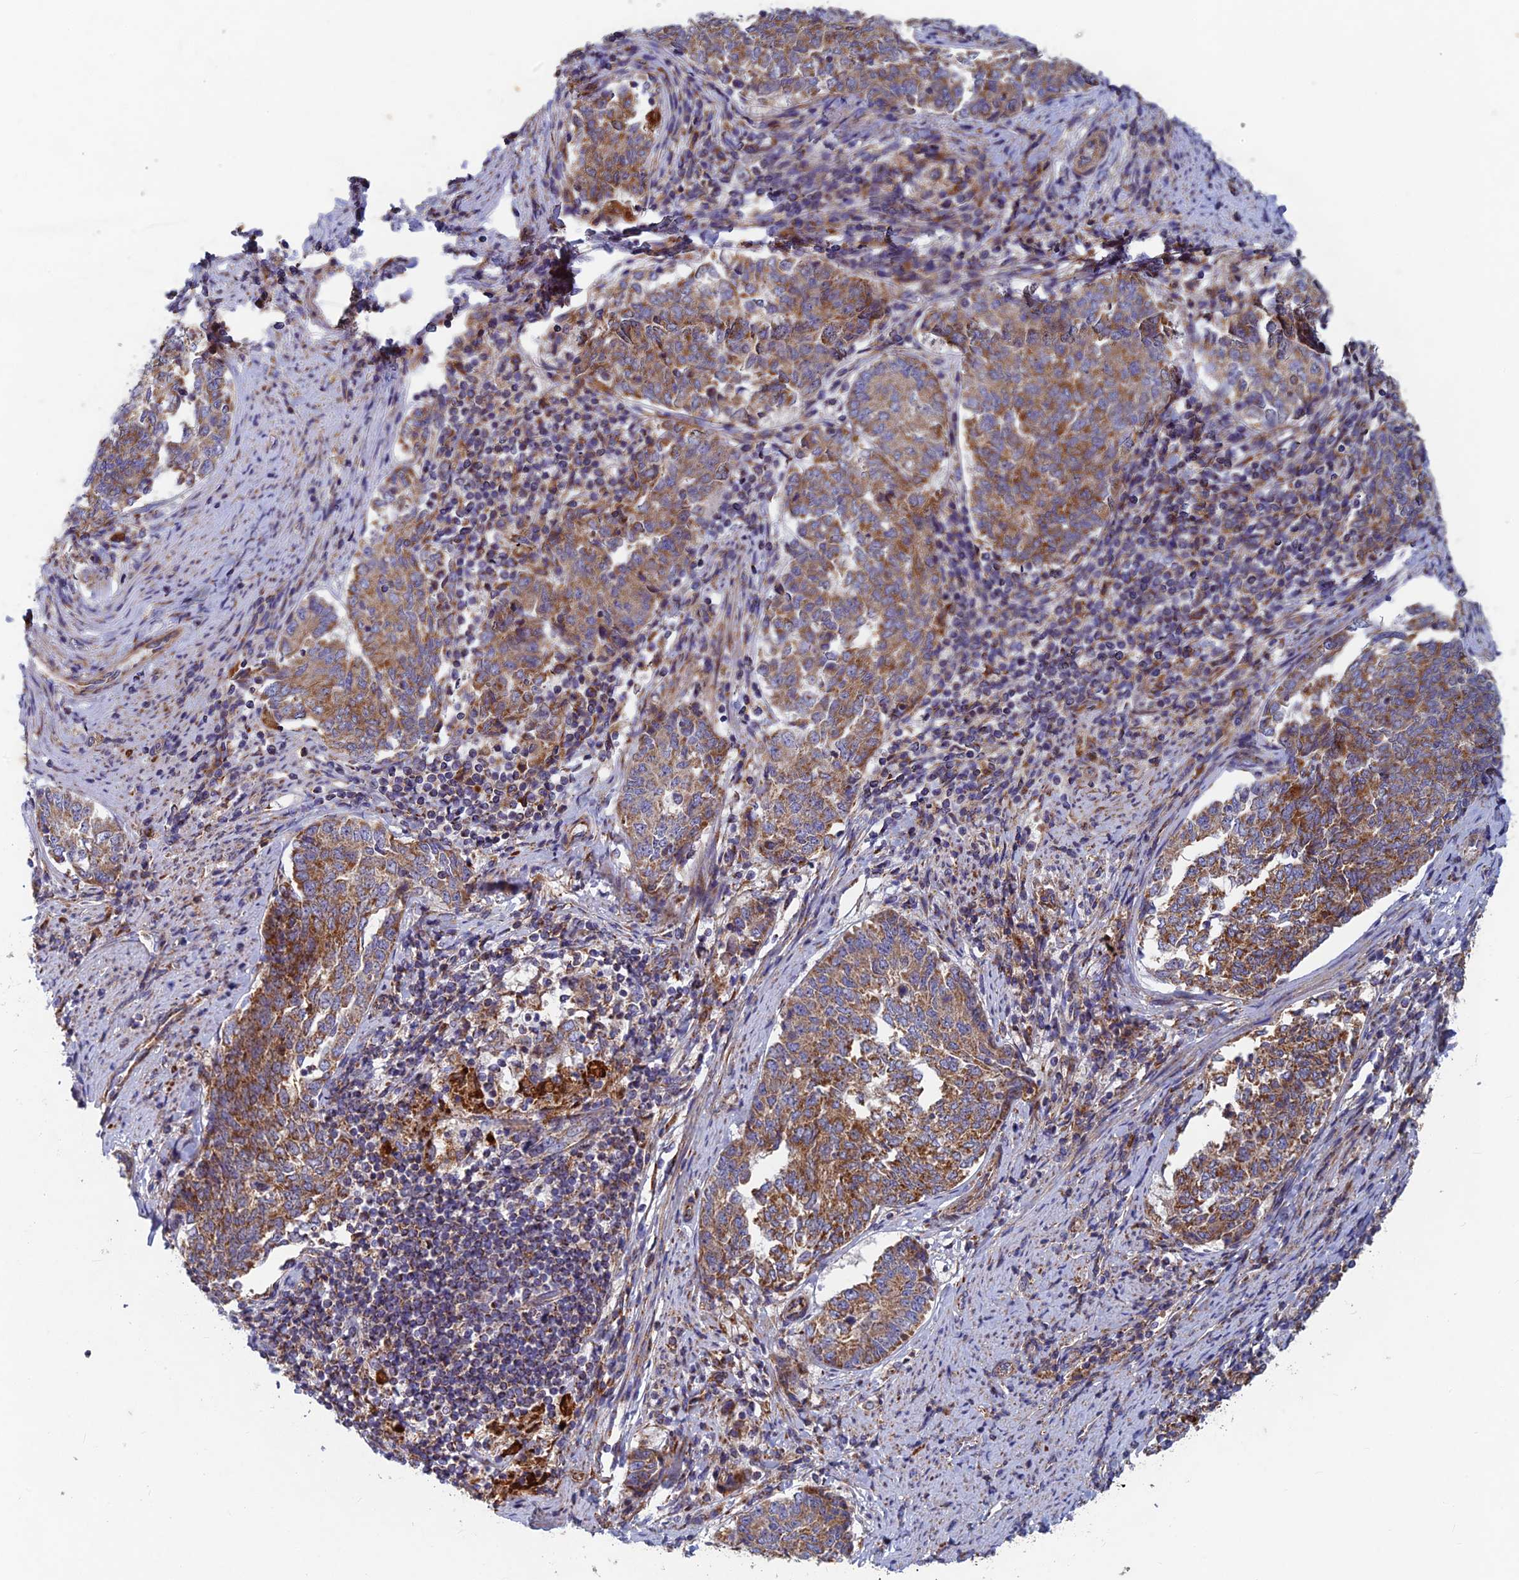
{"staining": {"intensity": "moderate", "quantity": ">75%", "location": "cytoplasmic/membranous"}, "tissue": "endometrial cancer", "cell_type": "Tumor cells", "image_type": "cancer", "snomed": [{"axis": "morphology", "description": "Adenocarcinoma, NOS"}, {"axis": "topography", "description": "Endometrium"}], "caption": "Tumor cells display medium levels of moderate cytoplasmic/membranous expression in approximately >75% of cells in human endometrial cancer. The staining is performed using DAB brown chromogen to label protein expression. The nuclei are counter-stained blue using hematoxylin.", "gene": "AP4S1", "patient": {"sex": "female", "age": 80}}